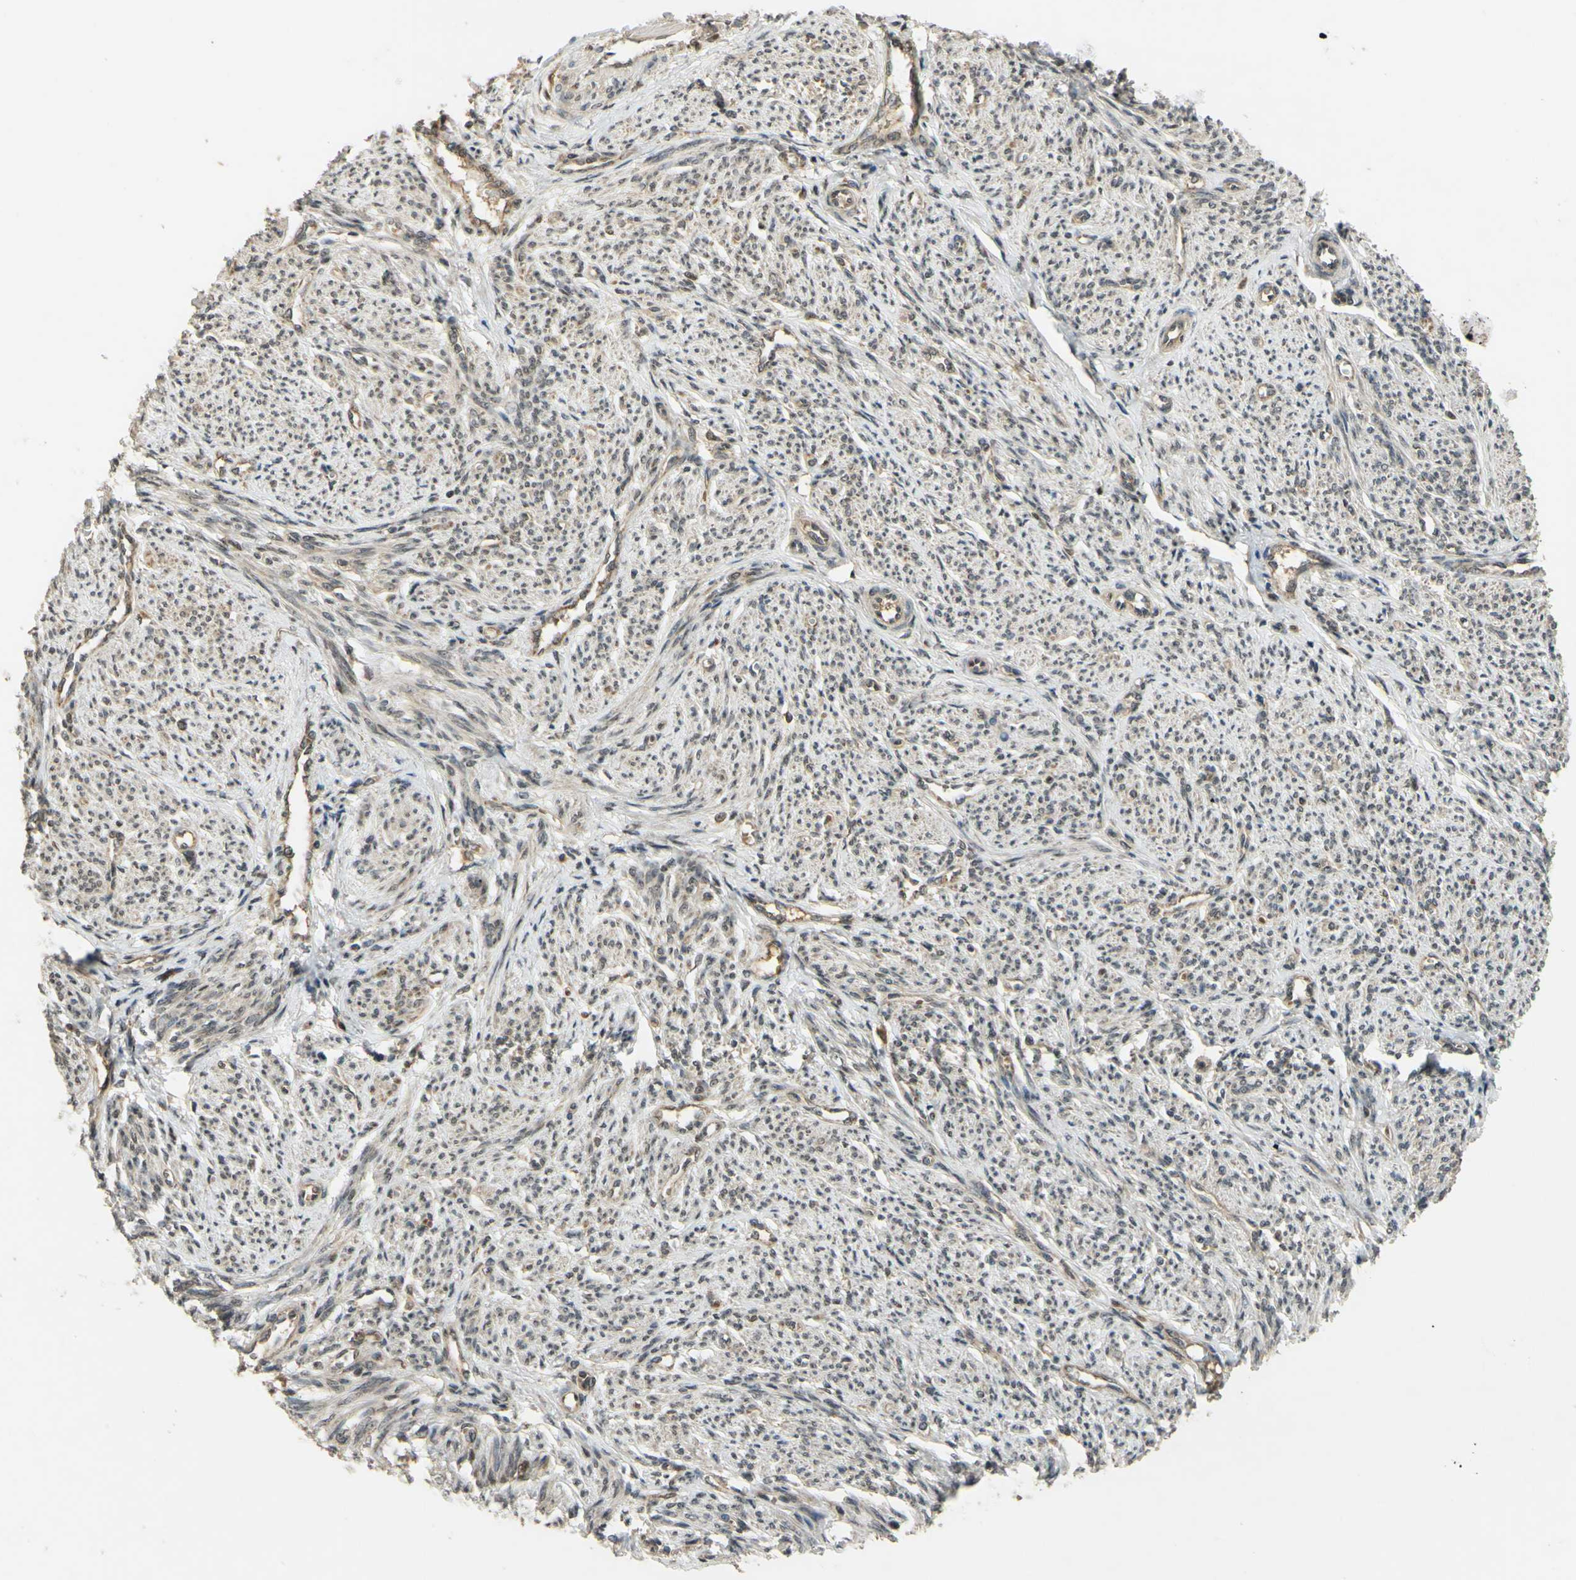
{"staining": {"intensity": "moderate", "quantity": "25%-75%", "location": "cytoplasmic/membranous"}, "tissue": "smooth muscle", "cell_type": "Smooth muscle cells", "image_type": "normal", "snomed": [{"axis": "morphology", "description": "Normal tissue, NOS"}, {"axis": "topography", "description": "Smooth muscle"}], "caption": "The micrograph displays a brown stain indicating the presence of a protein in the cytoplasmic/membranous of smooth muscle cells in smooth muscle. The staining was performed using DAB (3,3'-diaminobenzidine) to visualize the protein expression in brown, while the nuclei were stained in blue with hematoxylin (Magnification: 20x).", "gene": "ABCC8", "patient": {"sex": "female", "age": 65}}